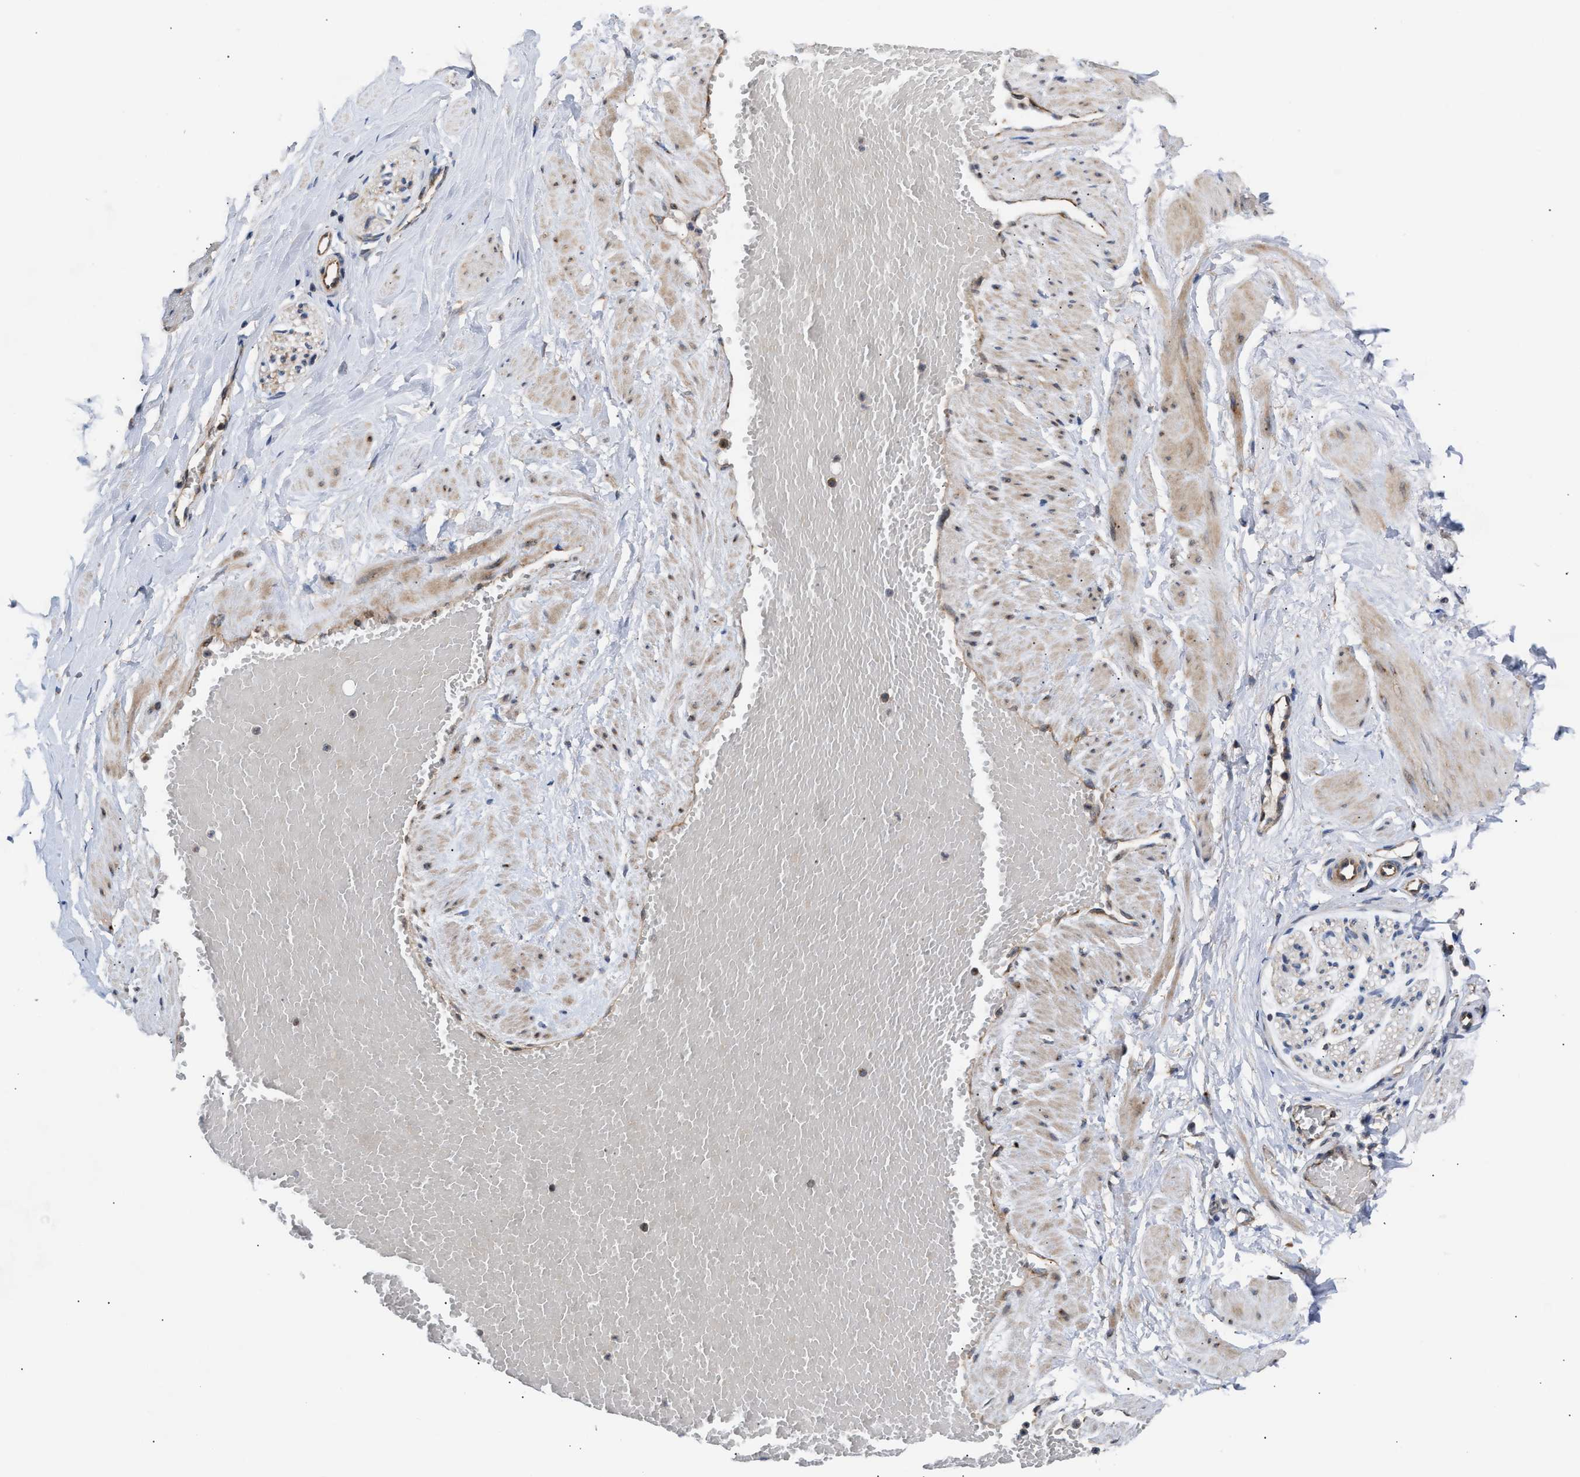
{"staining": {"intensity": "negative", "quantity": "none", "location": "none"}, "tissue": "adipose tissue", "cell_type": "Adipocytes", "image_type": "normal", "snomed": [{"axis": "morphology", "description": "Normal tissue, NOS"}, {"axis": "topography", "description": "Soft tissue"}, {"axis": "topography", "description": "Vascular tissue"}], "caption": "This photomicrograph is of normal adipose tissue stained with immunohistochemistry (IHC) to label a protein in brown with the nuclei are counter-stained blue. There is no expression in adipocytes.", "gene": "LAPTM4B", "patient": {"sex": "female", "age": 35}}